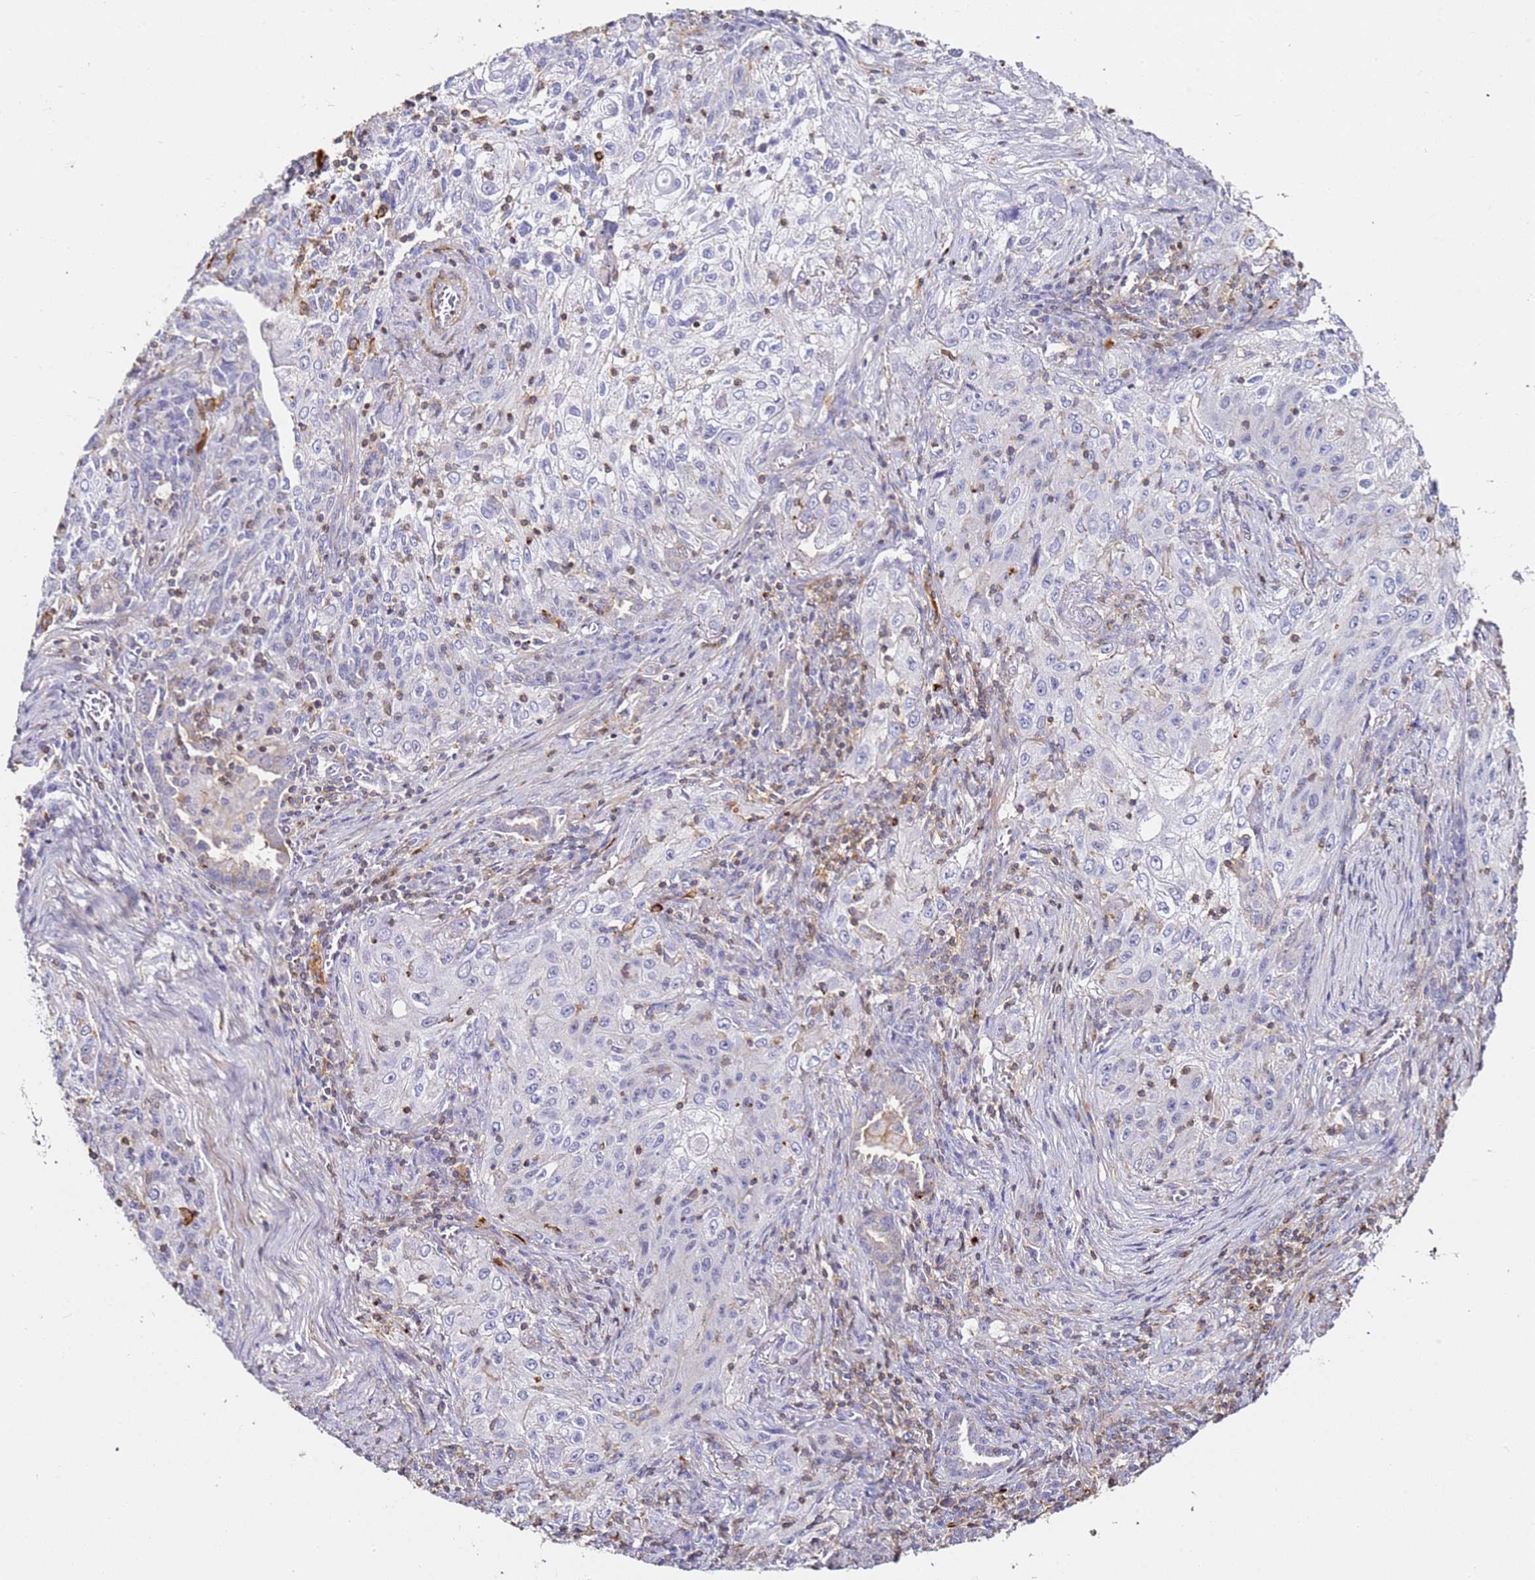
{"staining": {"intensity": "negative", "quantity": "none", "location": "none"}, "tissue": "lung cancer", "cell_type": "Tumor cells", "image_type": "cancer", "snomed": [{"axis": "morphology", "description": "Squamous cell carcinoma, NOS"}, {"axis": "topography", "description": "Lung"}], "caption": "A micrograph of lung cancer stained for a protein reveals no brown staining in tumor cells.", "gene": "ZNF671", "patient": {"sex": "female", "age": 69}}